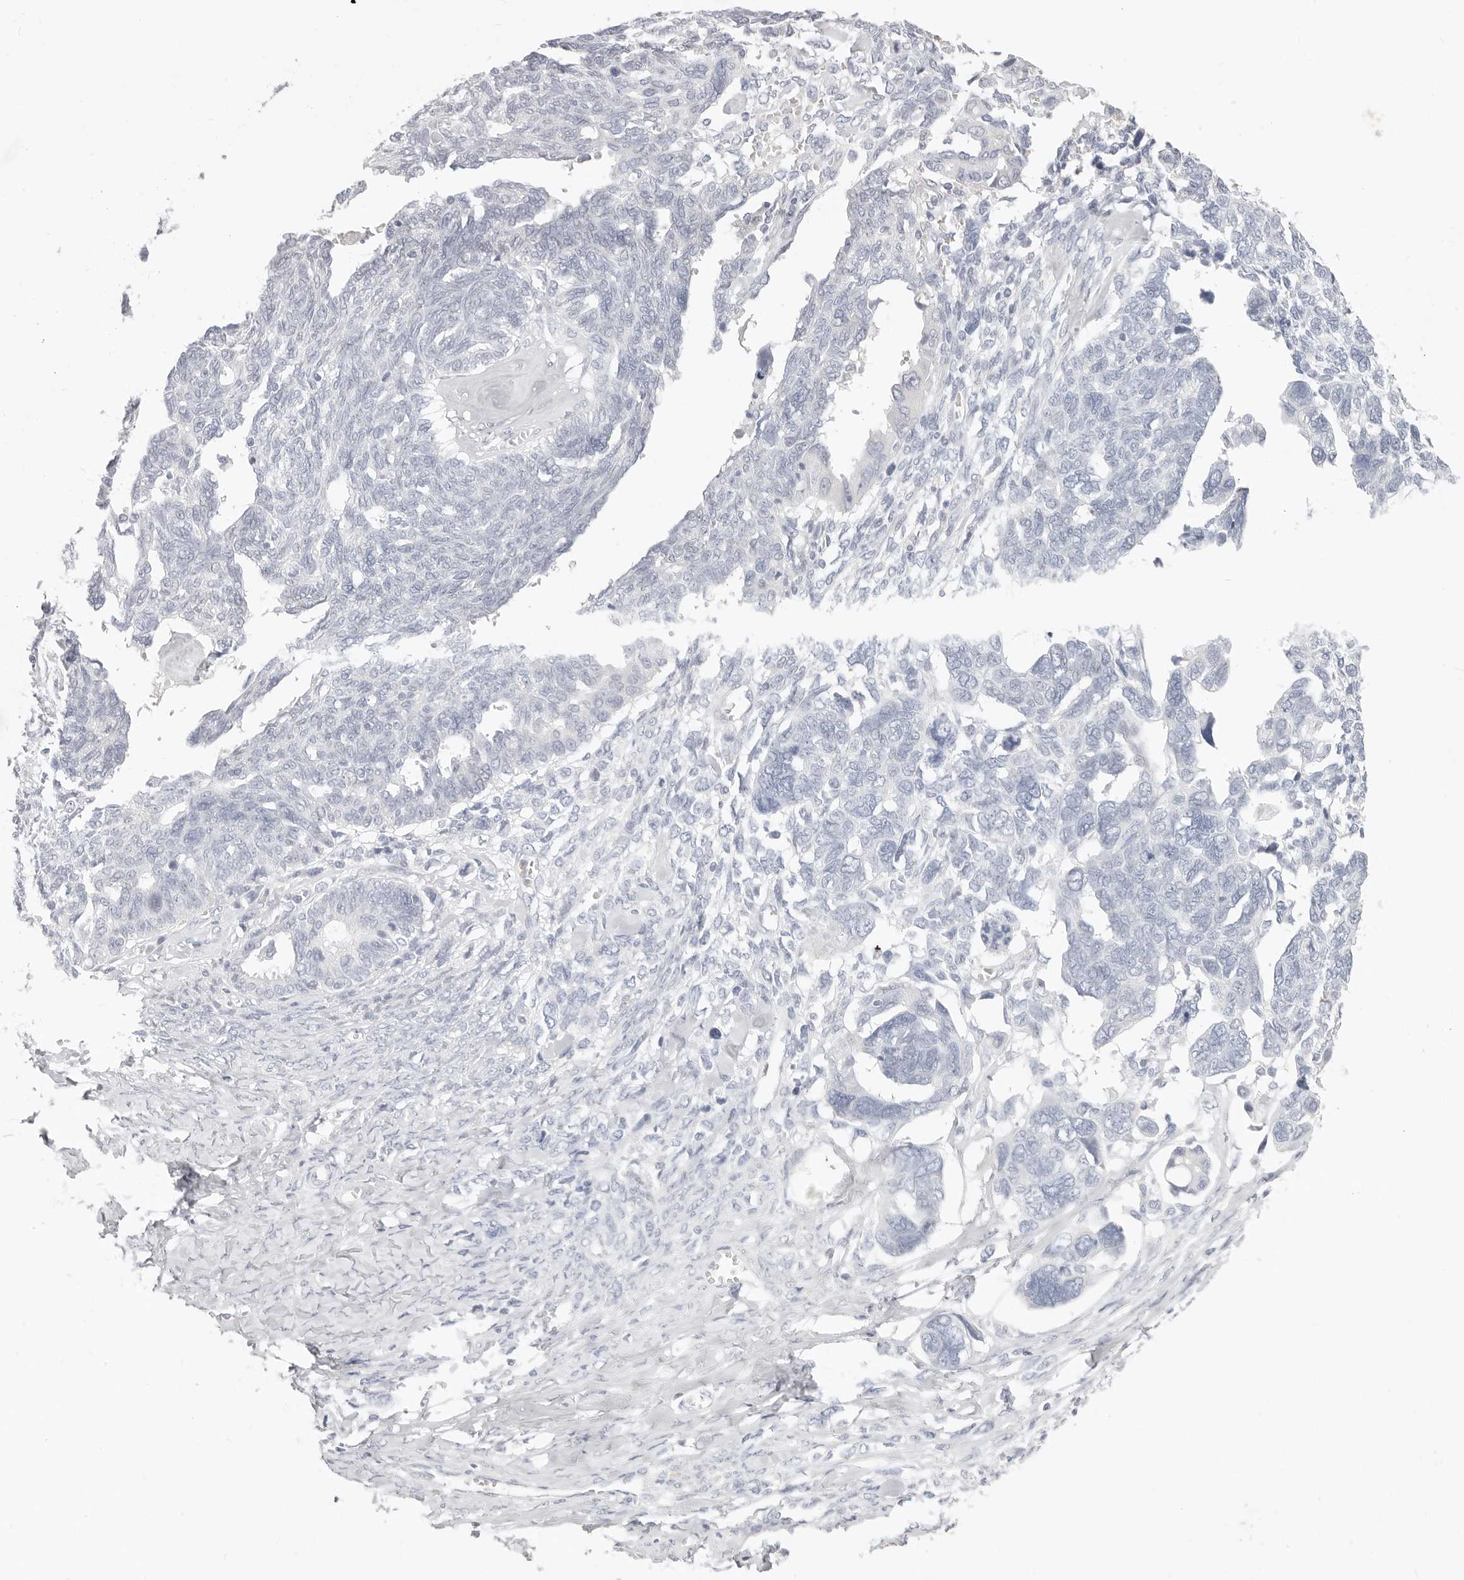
{"staining": {"intensity": "negative", "quantity": "none", "location": "none"}, "tissue": "ovarian cancer", "cell_type": "Tumor cells", "image_type": "cancer", "snomed": [{"axis": "morphology", "description": "Cystadenocarcinoma, serous, NOS"}, {"axis": "topography", "description": "Ovary"}], "caption": "Immunohistochemistry of human serous cystadenocarcinoma (ovarian) reveals no staining in tumor cells. The staining is performed using DAB (3,3'-diaminobenzidine) brown chromogen with nuclei counter-stained in using hematoxylin.", "gene": "ASCL1", "patient": {"sex": "female", "age": 79}}